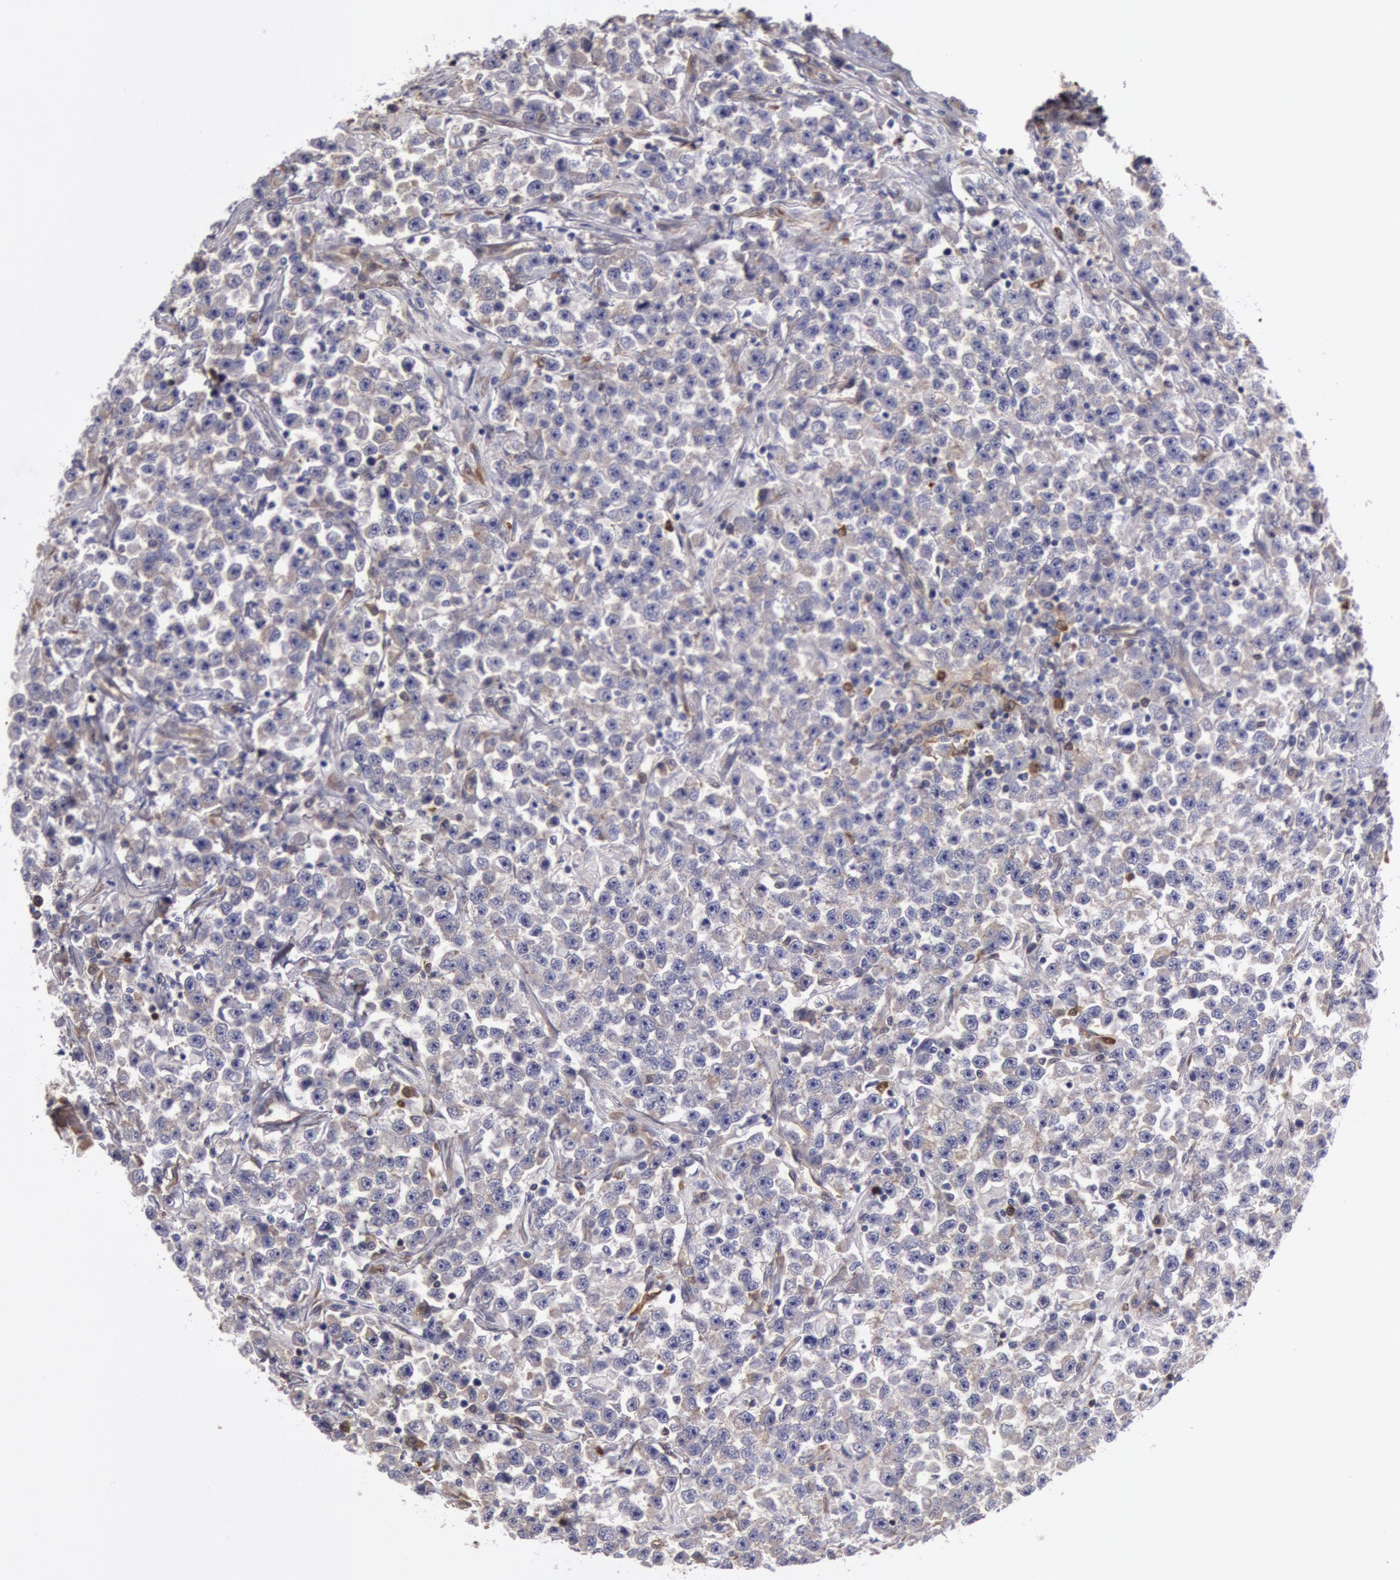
{"staining": {"intensity": "negative", "quantity": "none", "location": "none"}, "tissue": "testis cancer", "cell_type": "Tumor cells", "image_type": "cancer", "snomed": [{"axis": "morphology", "description": "Seminoma, NOS"}, {"axis": "topography", "description": "Testis"}], "caption": "The immunohistochemistry photomicrograph has no significant staining in tumor cells of testis seminoma tissue. Nuclei are stained in blue.", "gene": "CCDC50", "patient": {"sex": "male", "age": 33}}